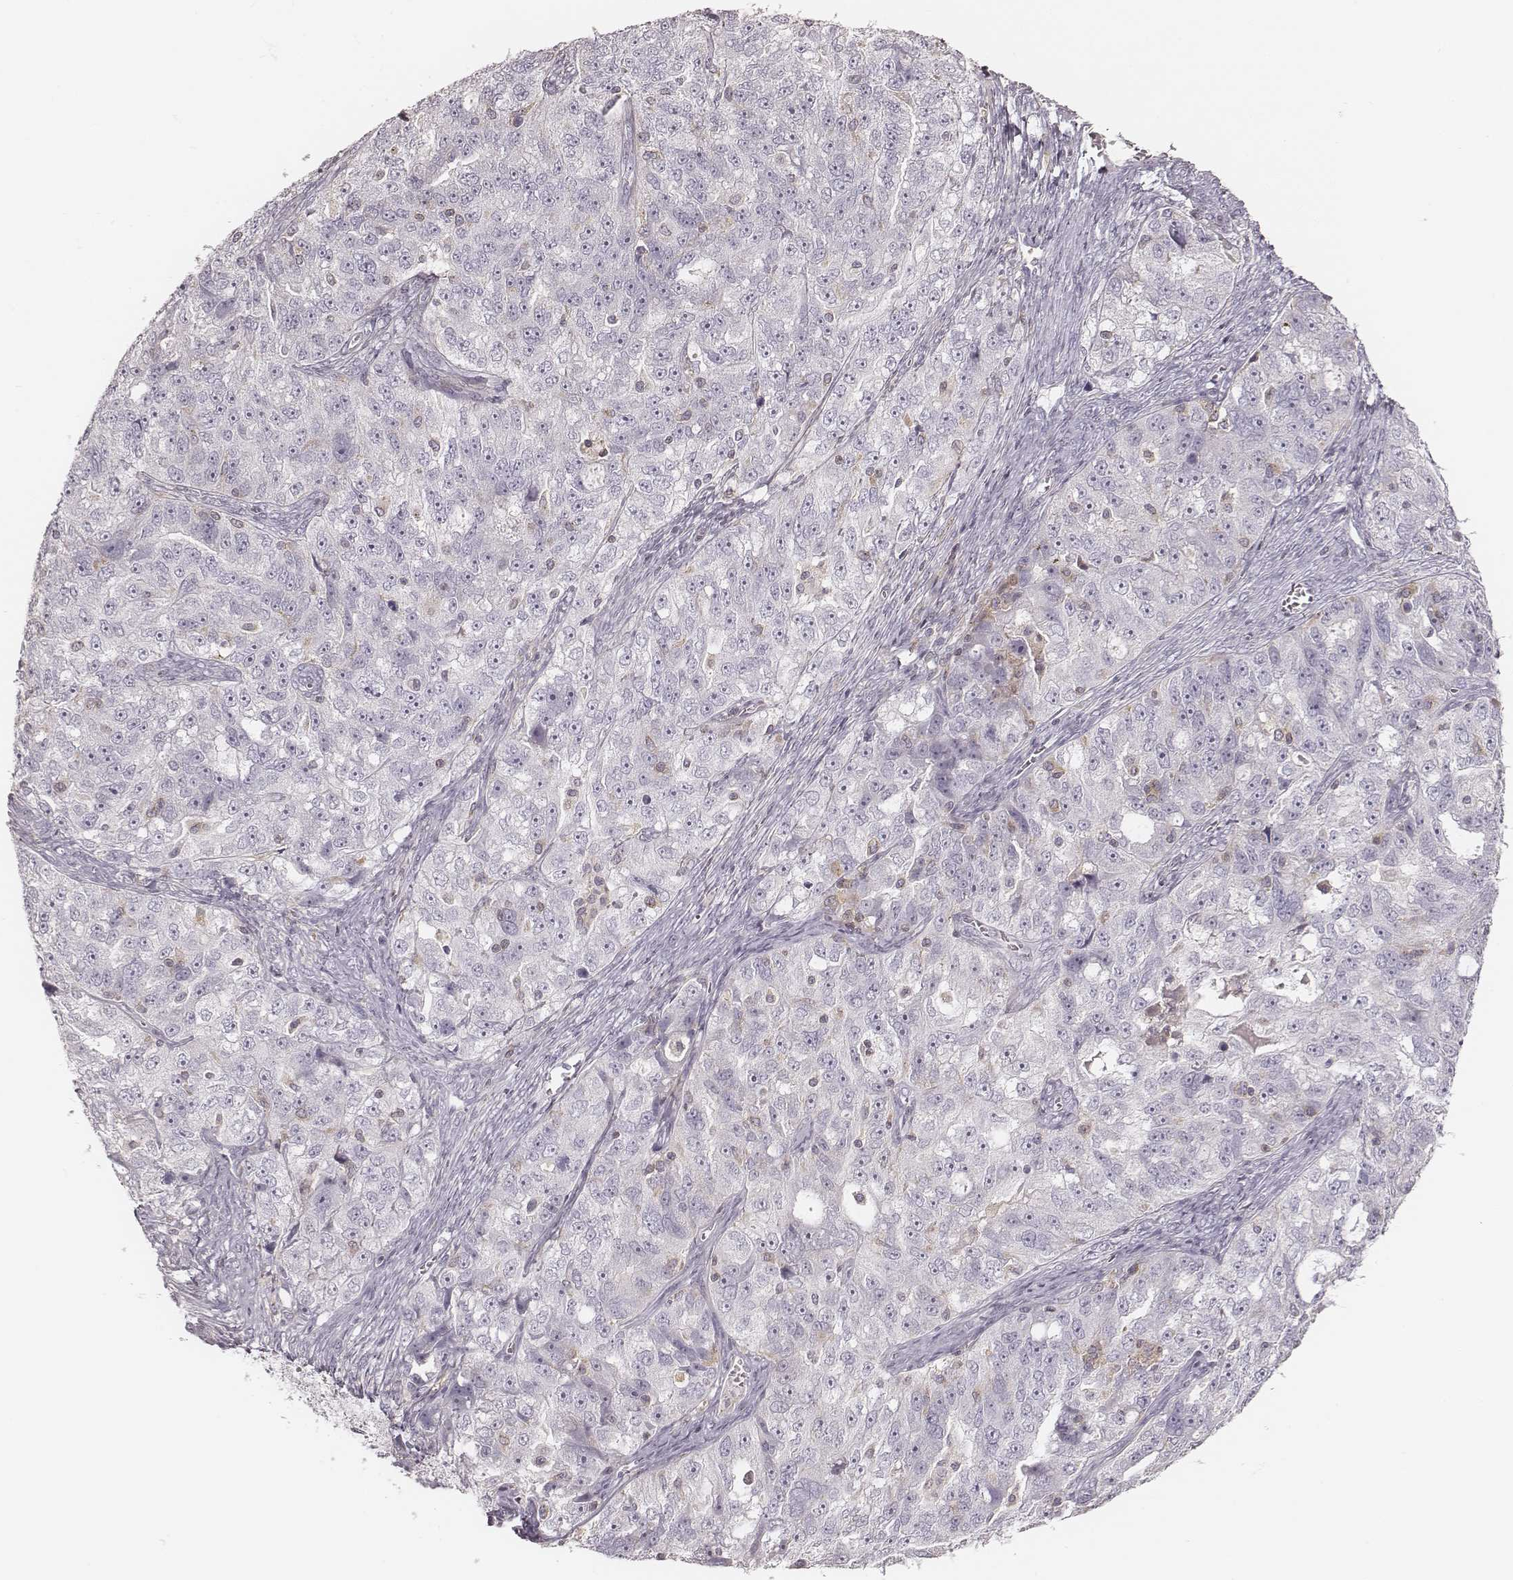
{"staining": {"intensity": "negative", "quantity": "none", "location": "none"}, "tissue": "ovarian cancer", "cell_type": "Tumor cells", "image_type": "cancer", "snomed": [{"axis": "morphology", "description": "Cystadenocarcinoma, serous, NOS"}, {"axis": "topography", "description": "Ovary"}], "caption": "Photomicrograph shows no protein expression in tumor cells of serous cystadenocarcinoma (ovarian) tissue.", "gene": "MSX1", "patient": {"sex": "female", "age": 51}}